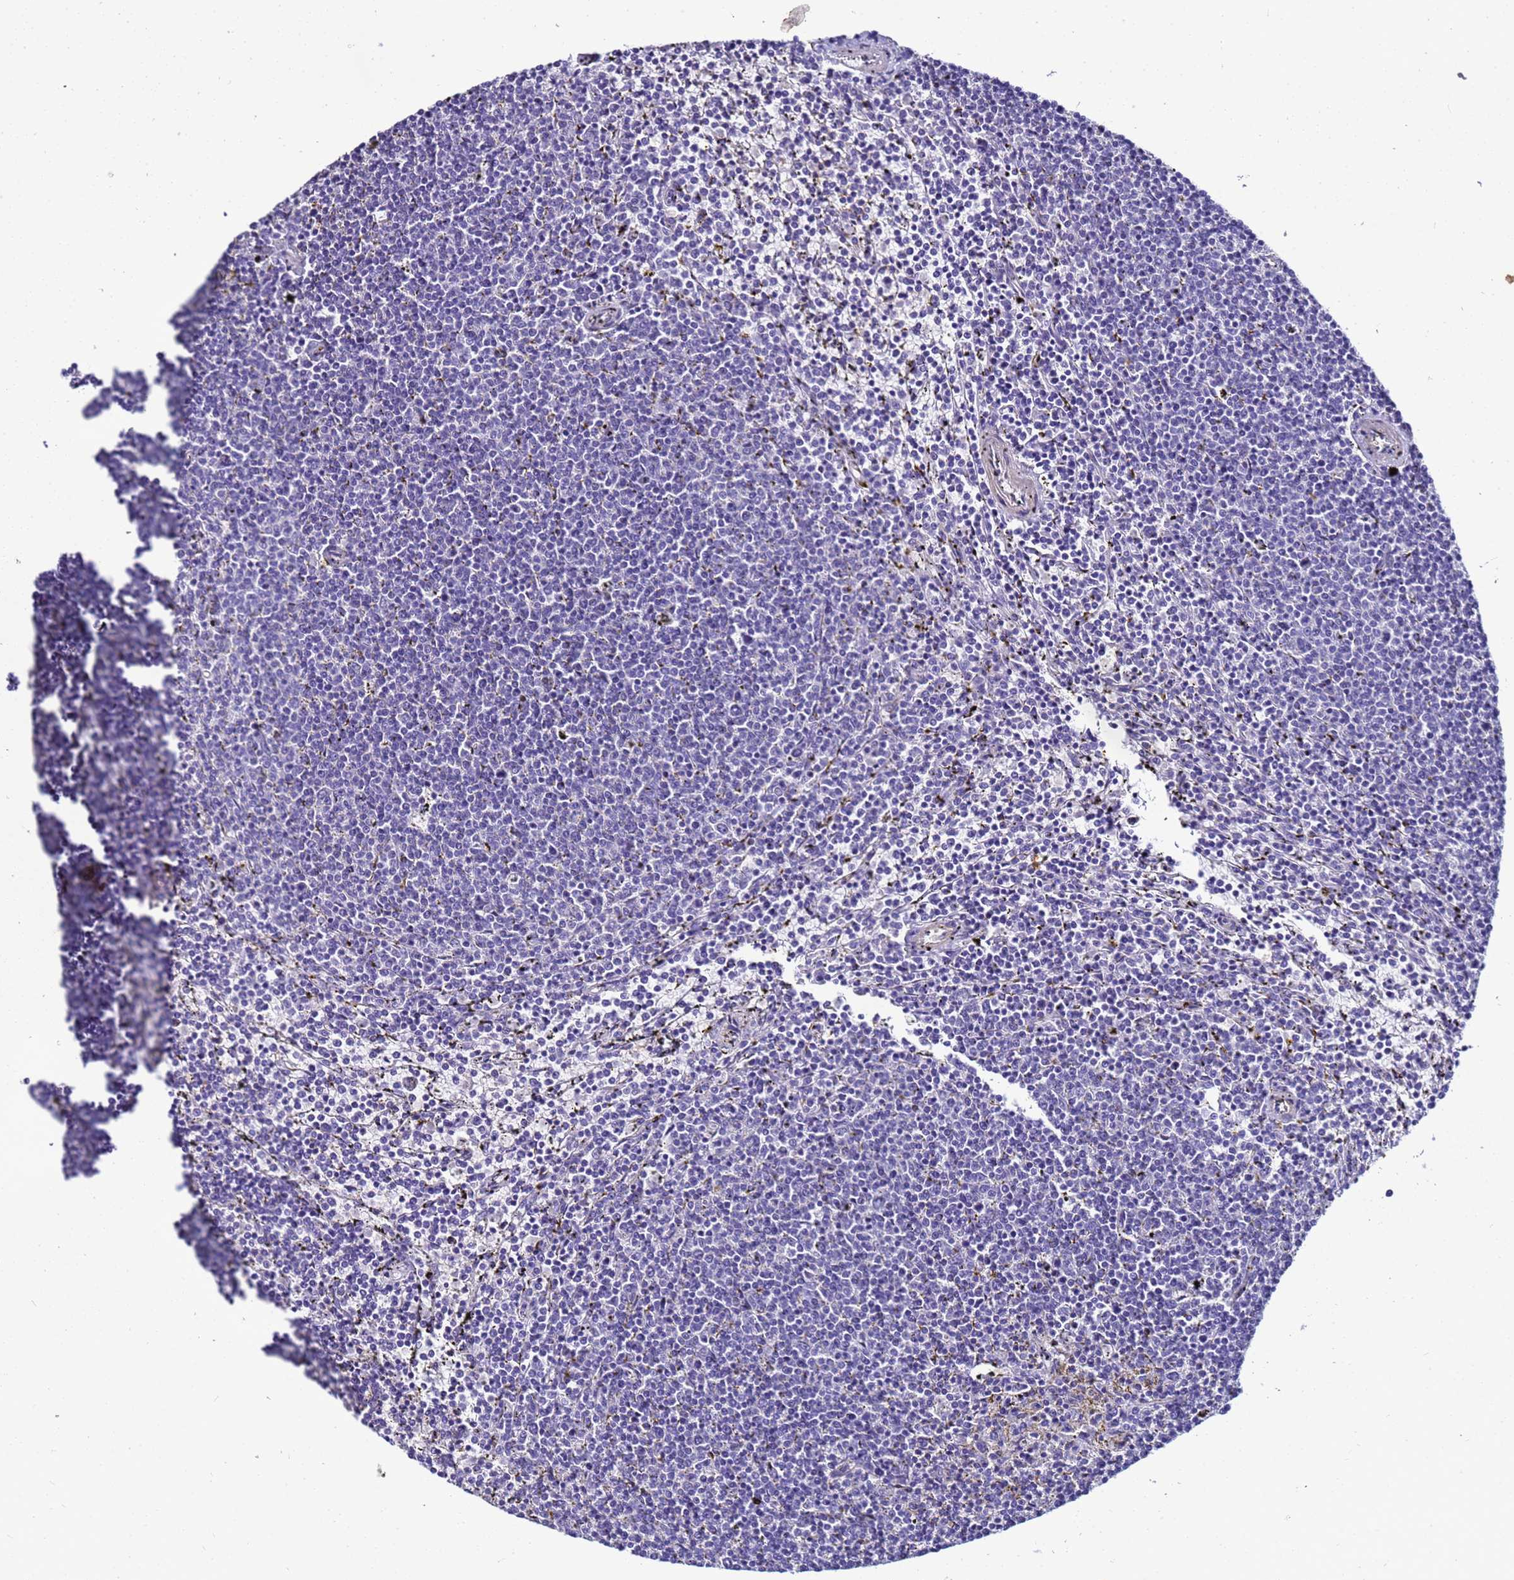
{"staining": {"intensity": "negative", "quantity": "none", "location": "none"}, "tissue": "lymphoma", "cell_type": "Tumor cells", "image_type": "cancer", "snomed": [{"axis": "morphology", "description": "Malignant lymphoma, non-Hodgkin's type, Low grade"}, {"axis": "topography", "description": "Spleen"}], "caption": "Immunohistochemistry of human malignant lymphoma, non-Hodgkin's type (low-grade) displays no staining in tumor cells.", "gene": "FAM166B", "patient": {"sex": "female", "age": 50}}